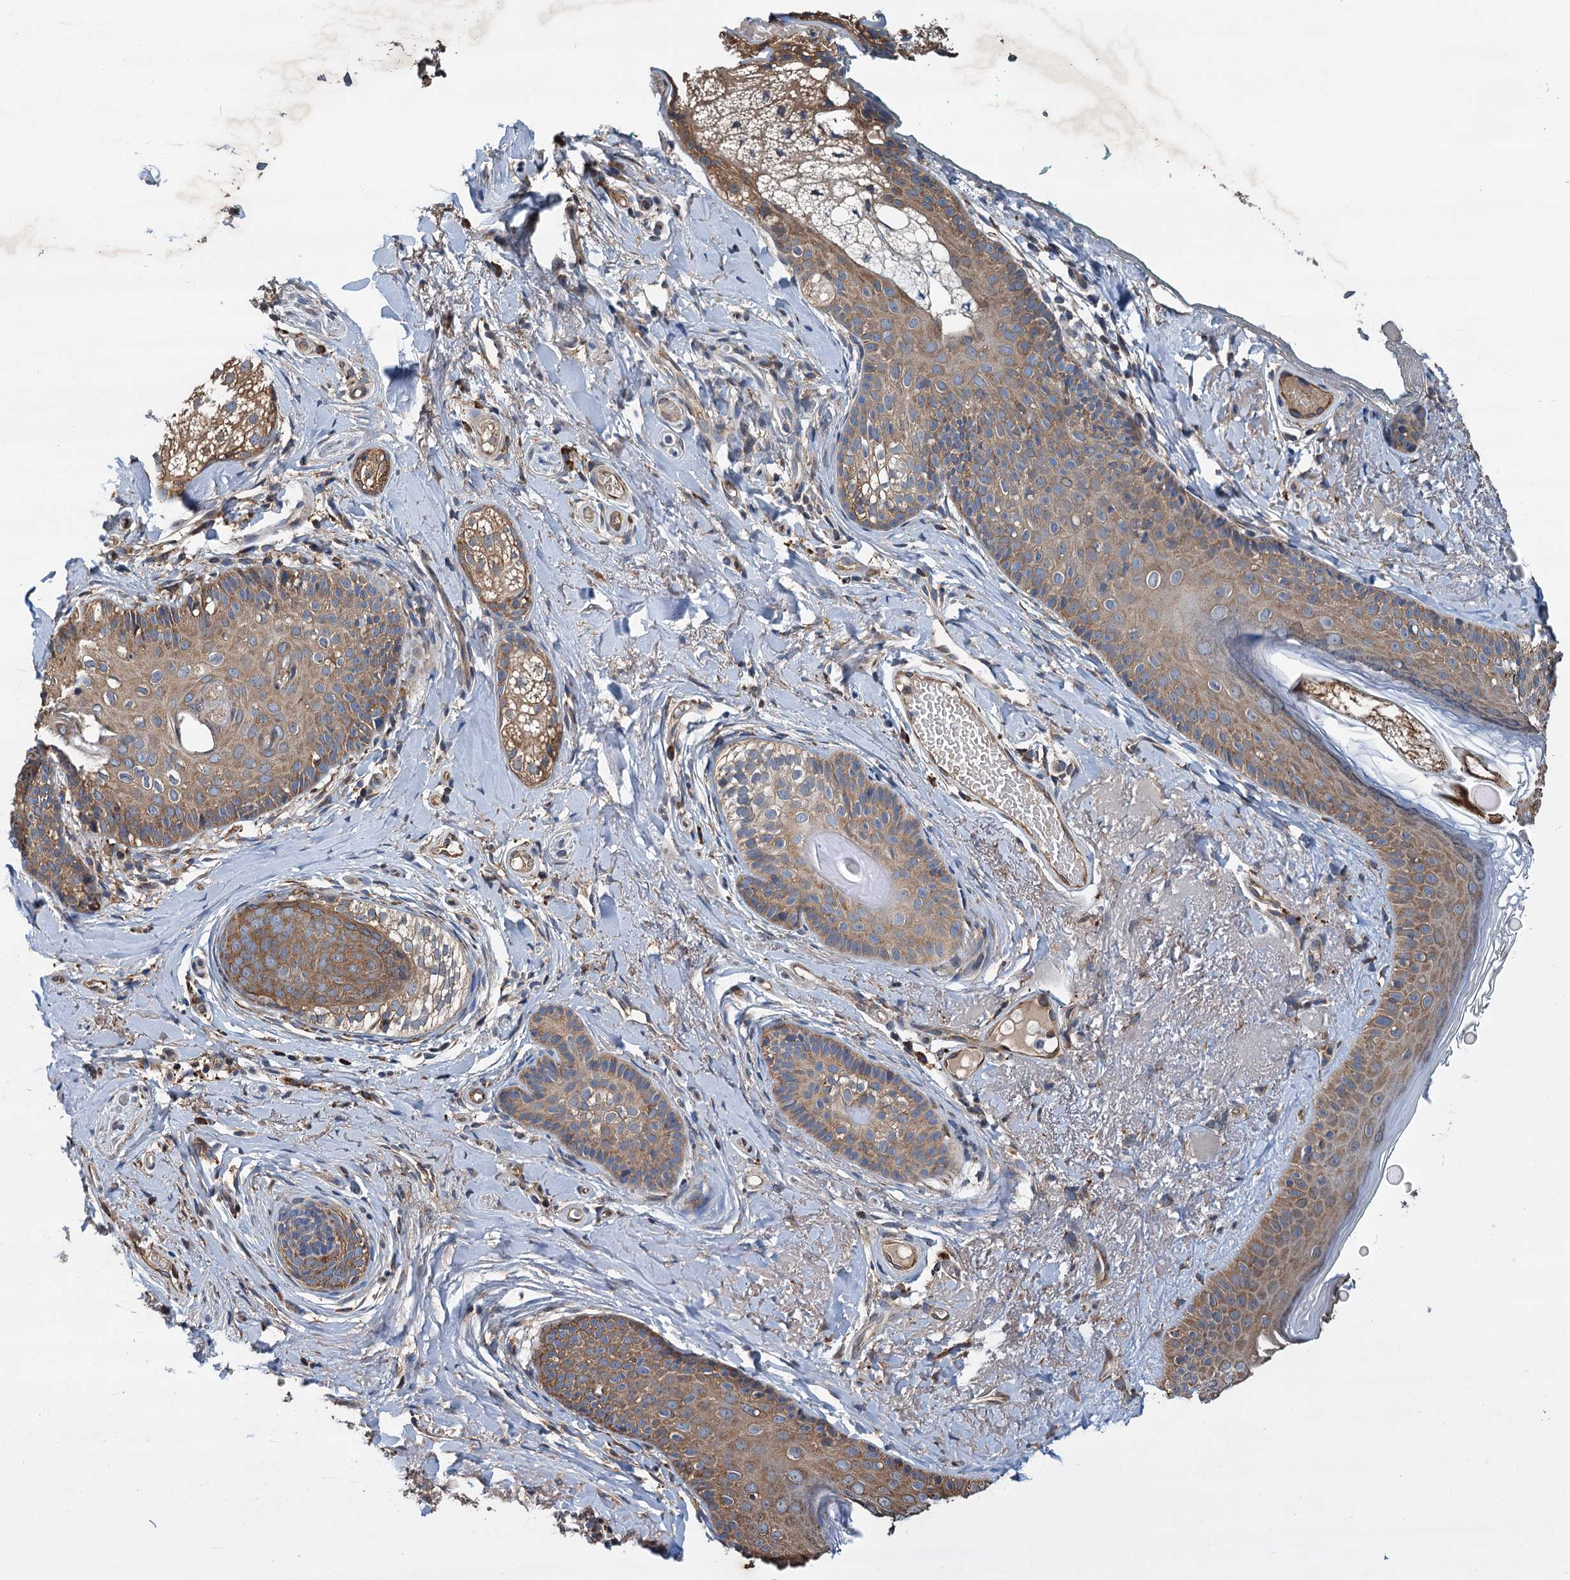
{"staining": {"intensity": "moderate", "quantity": "25%-75%", "location": "cytoplasmic/membranous"}, "tissue": "skin cancer", "cell_type": "Tumor cells", "image_type": "cancer", "snomed": [{"axis": "morphology", "description": "Basal cell carcinoma"}, {"axis": "topography", "description": "Skin"}], "caption": "Brown immunohistochemical staining in basal cell carcinoma (skin) exhibits moderate cytoplasmic/membranous positivity in approximately 25%-75% of tumor cells.", "gene": "LINS1", "patient": {"sex": "male", "age": 62}}